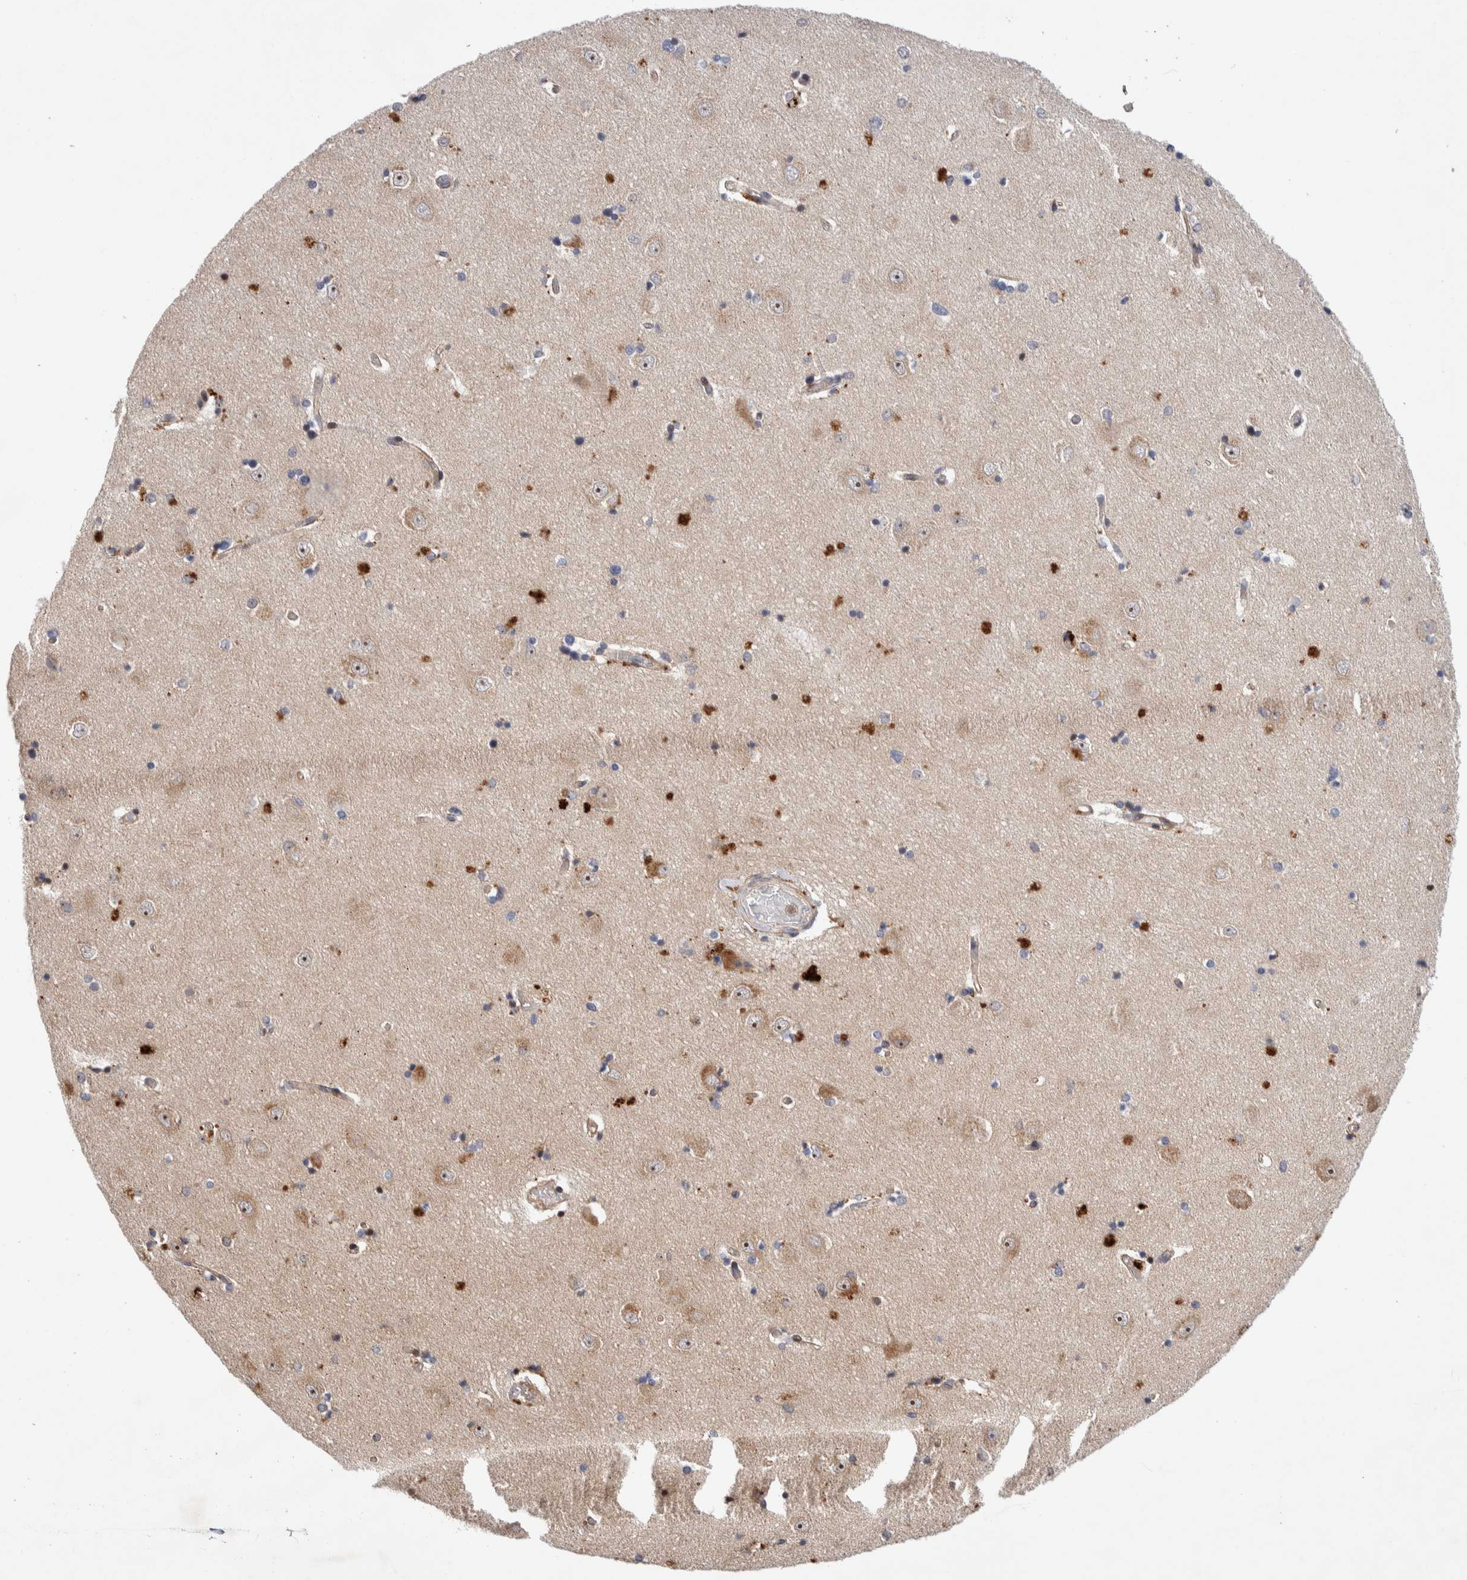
{"staining": {"intensity": "negative", "quantity": "none", "location": "none"}, "tissue": "hippocampus", "cell_type": "Glial cells", "image_type": "normal", "snomed": [{"axis": "morphology", "description": "Normal tissue, NOS"}, {"axis": "topography", "description": "Hippocampus"}], "caption": "An immunohistochemistry image of unremarkable hippocampus is shown. There is no staining in glial cells of hippocampus.", "gene": "LZTS1", "patient": {"sex": "male", "age": 45}}